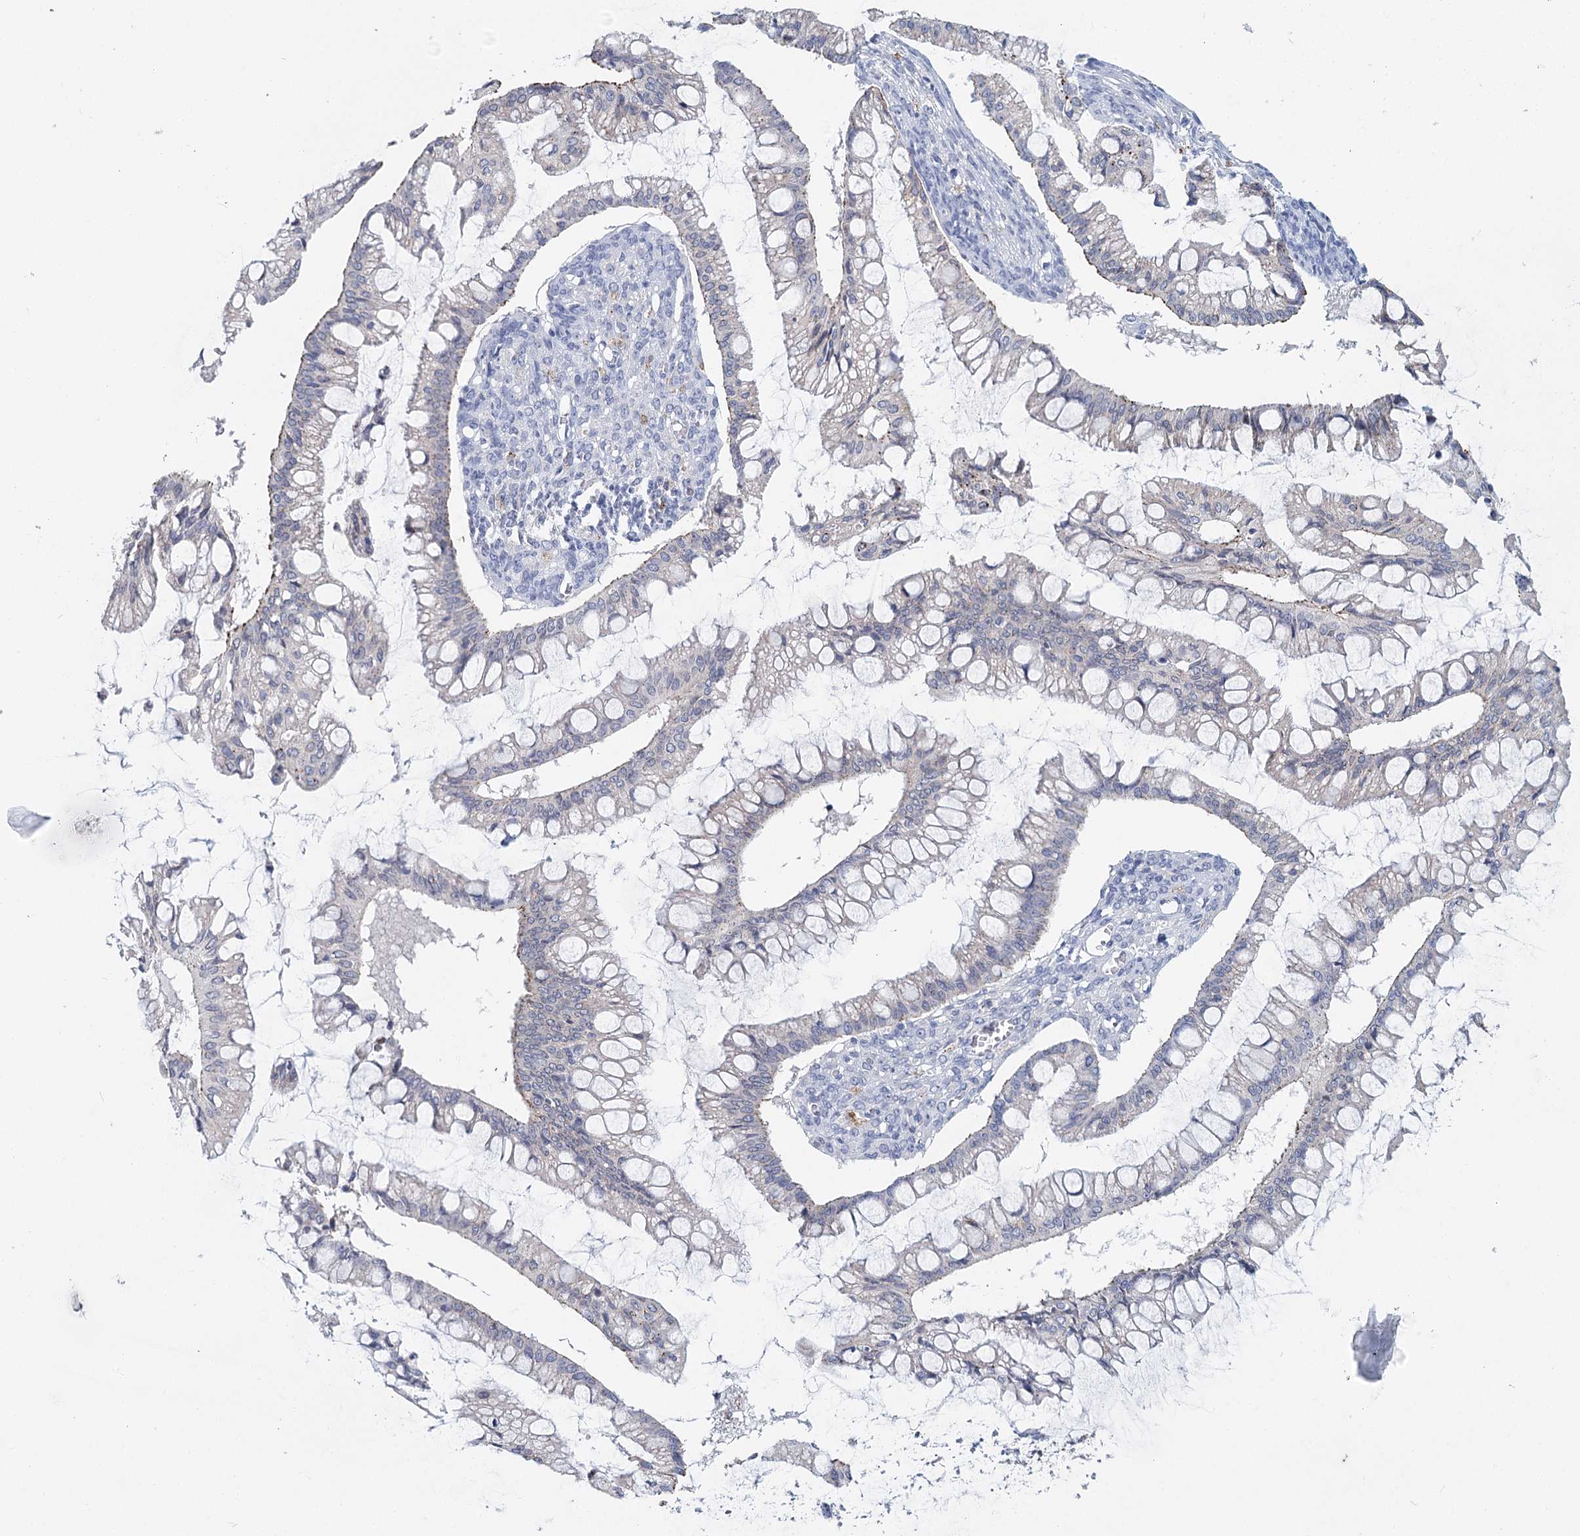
{"staining": {"intensity": "weak", "quantity": "<25%", "location": "cytoplasmic/membranous"}, "tissue": "ovarian cancer", "cell_type": "Tumor cells", "image_type": "cancer", "snomed": [{"axis": "morphology", "description": "Cystadenocarcinoma, mucinous, NOS"}, {"axis": "topography", "description": "Ovary"}], "caption": "DAB immunohistochemical staining of human ovarian cancer (mucinous cystadenocarcinoma) exhibits no significant positivity in tumor cells.", "gene": "METTL7B", "patient": {"sex": "female", "age": 73}}